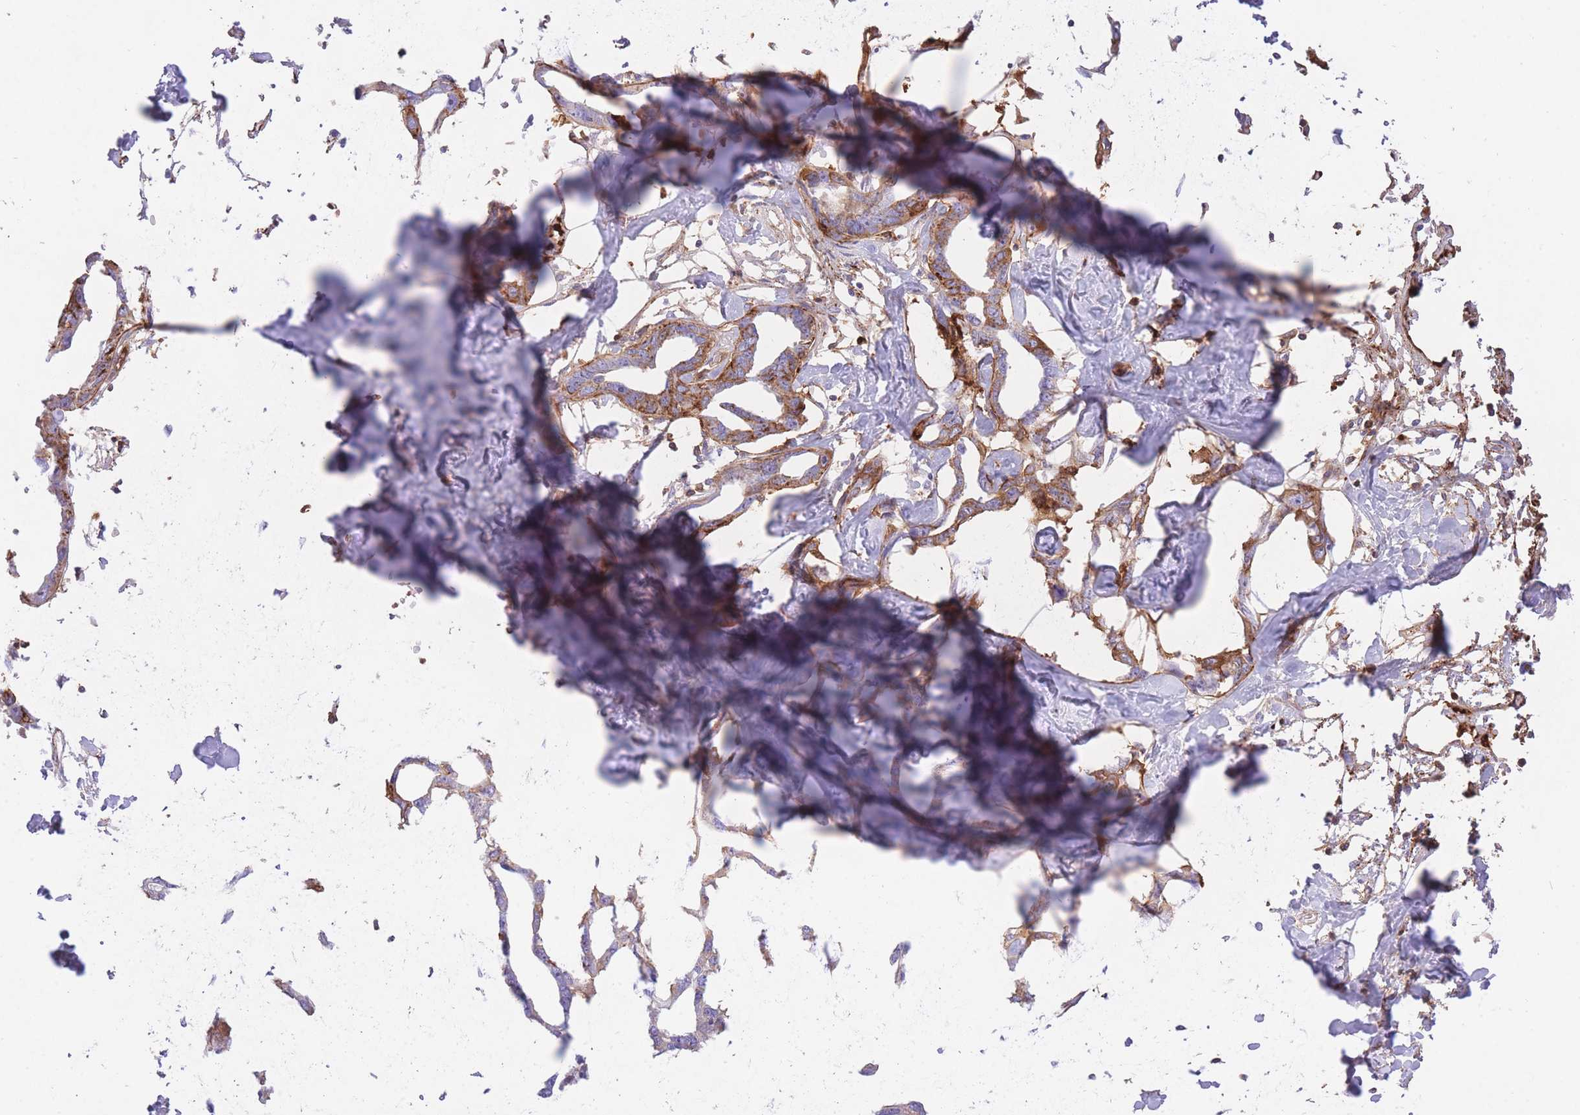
{"staining": {"intensity": "moderate", "quantity": ">75%", "location": "cytoplasmic/membranous"}, "tissue": "liver cancer", "cell_type": "Tumor cells", "image_type": "cancer", "snomed": [{"axis": "morphology", "description": "Cholangiocarcinoma"}, {"axis": "topography", "description": "Liver"}], "caption": "Liver cancer tissue demonstrates moderate cytoplasmic/membranous expression in about >75% of tumor cells", "gene": "HRG", "patient": {"sex": "male", "age": 59}}